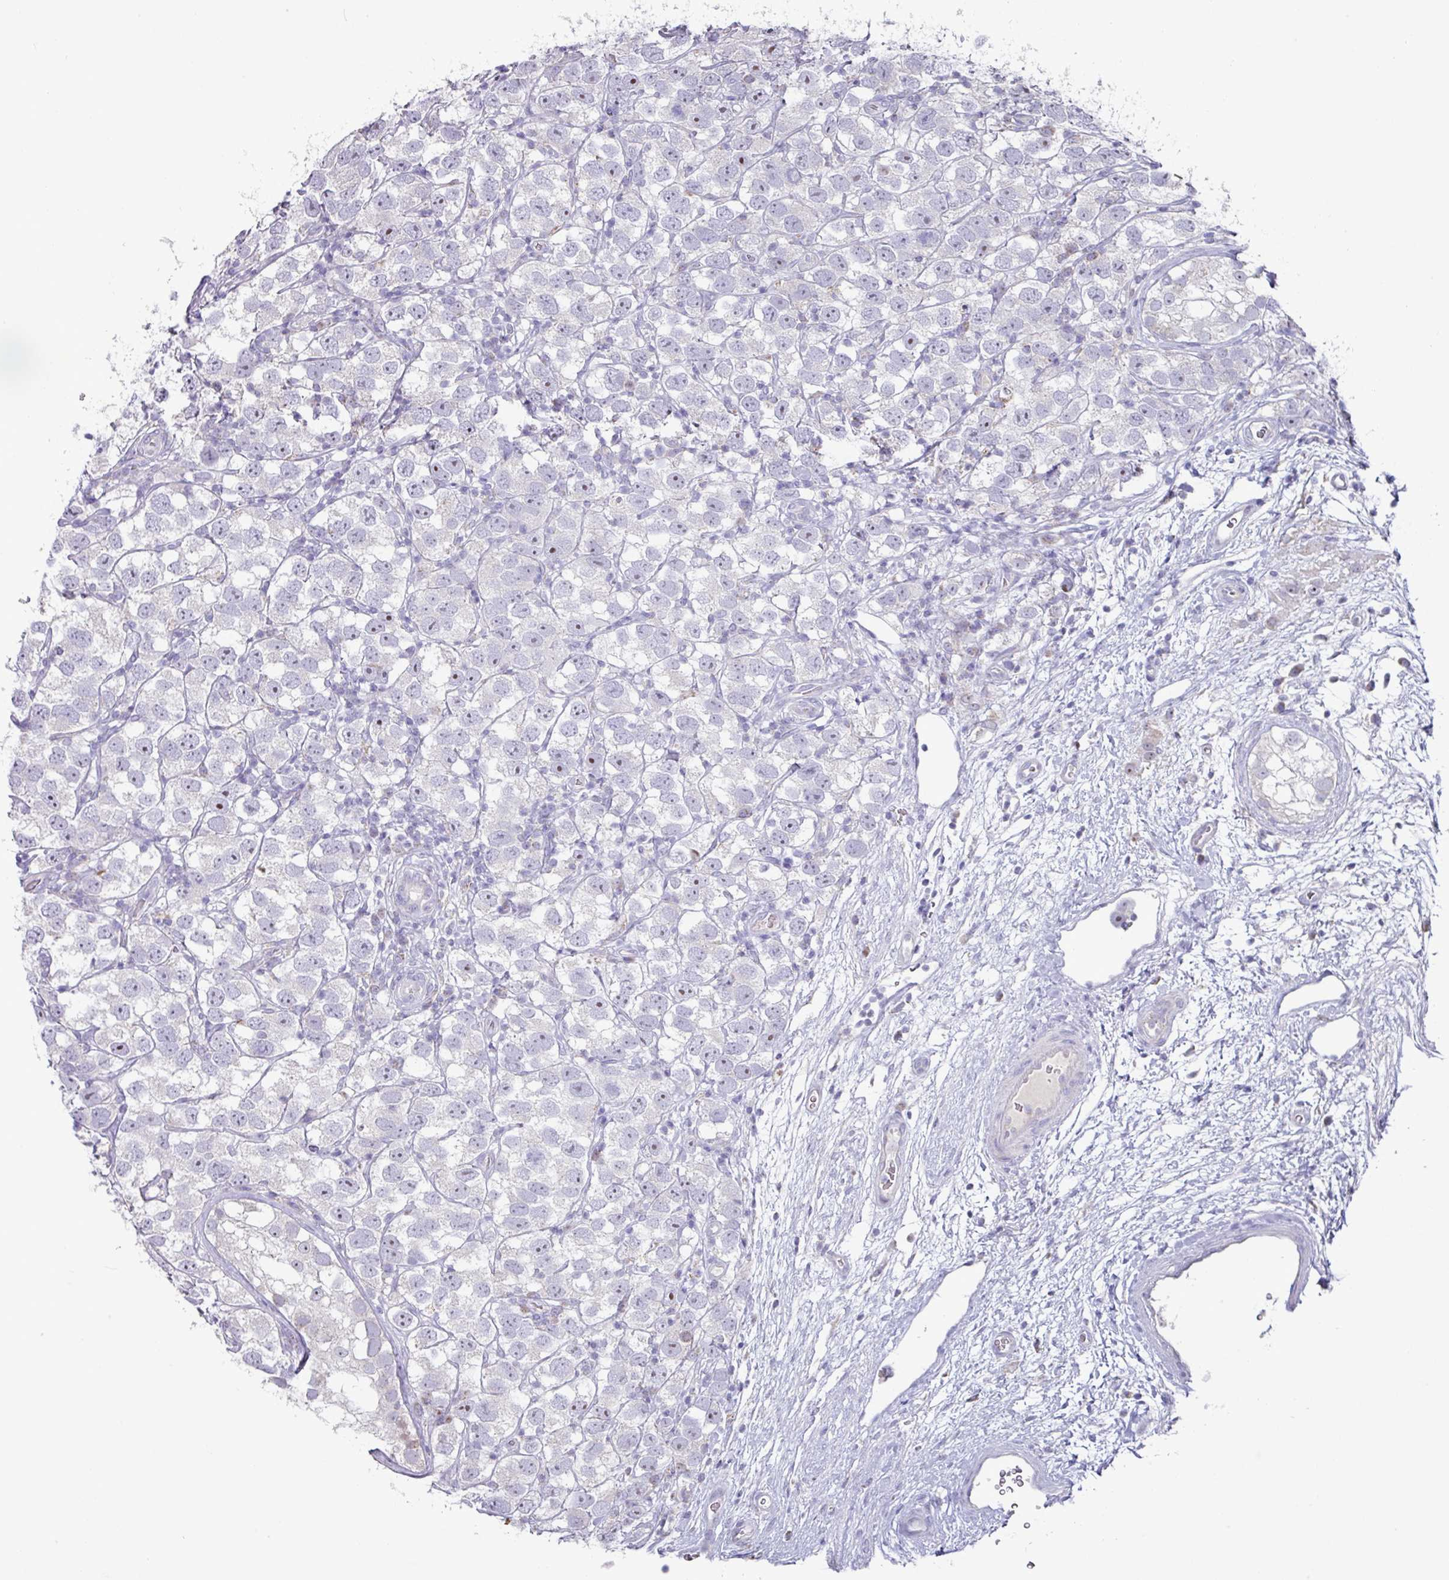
{"staining": {"intensity": "negative", "quantity": "none", "location": "none"}, "tissue": "testis cancer", "cell_type": "Tumor cells", "image_type": "cancer", "snomed": [{"axis": "morphology", "description": "Seminoma, NOS"}, {"axis": "topography", "description": "Testis"}], "caption": "The immunohistochemistry histopathology image has no significant staining in tumor cells of seminoma (testis) tissue.", "gene": "MT-ND4", "patient": {"sex": "male", "age": 26}}